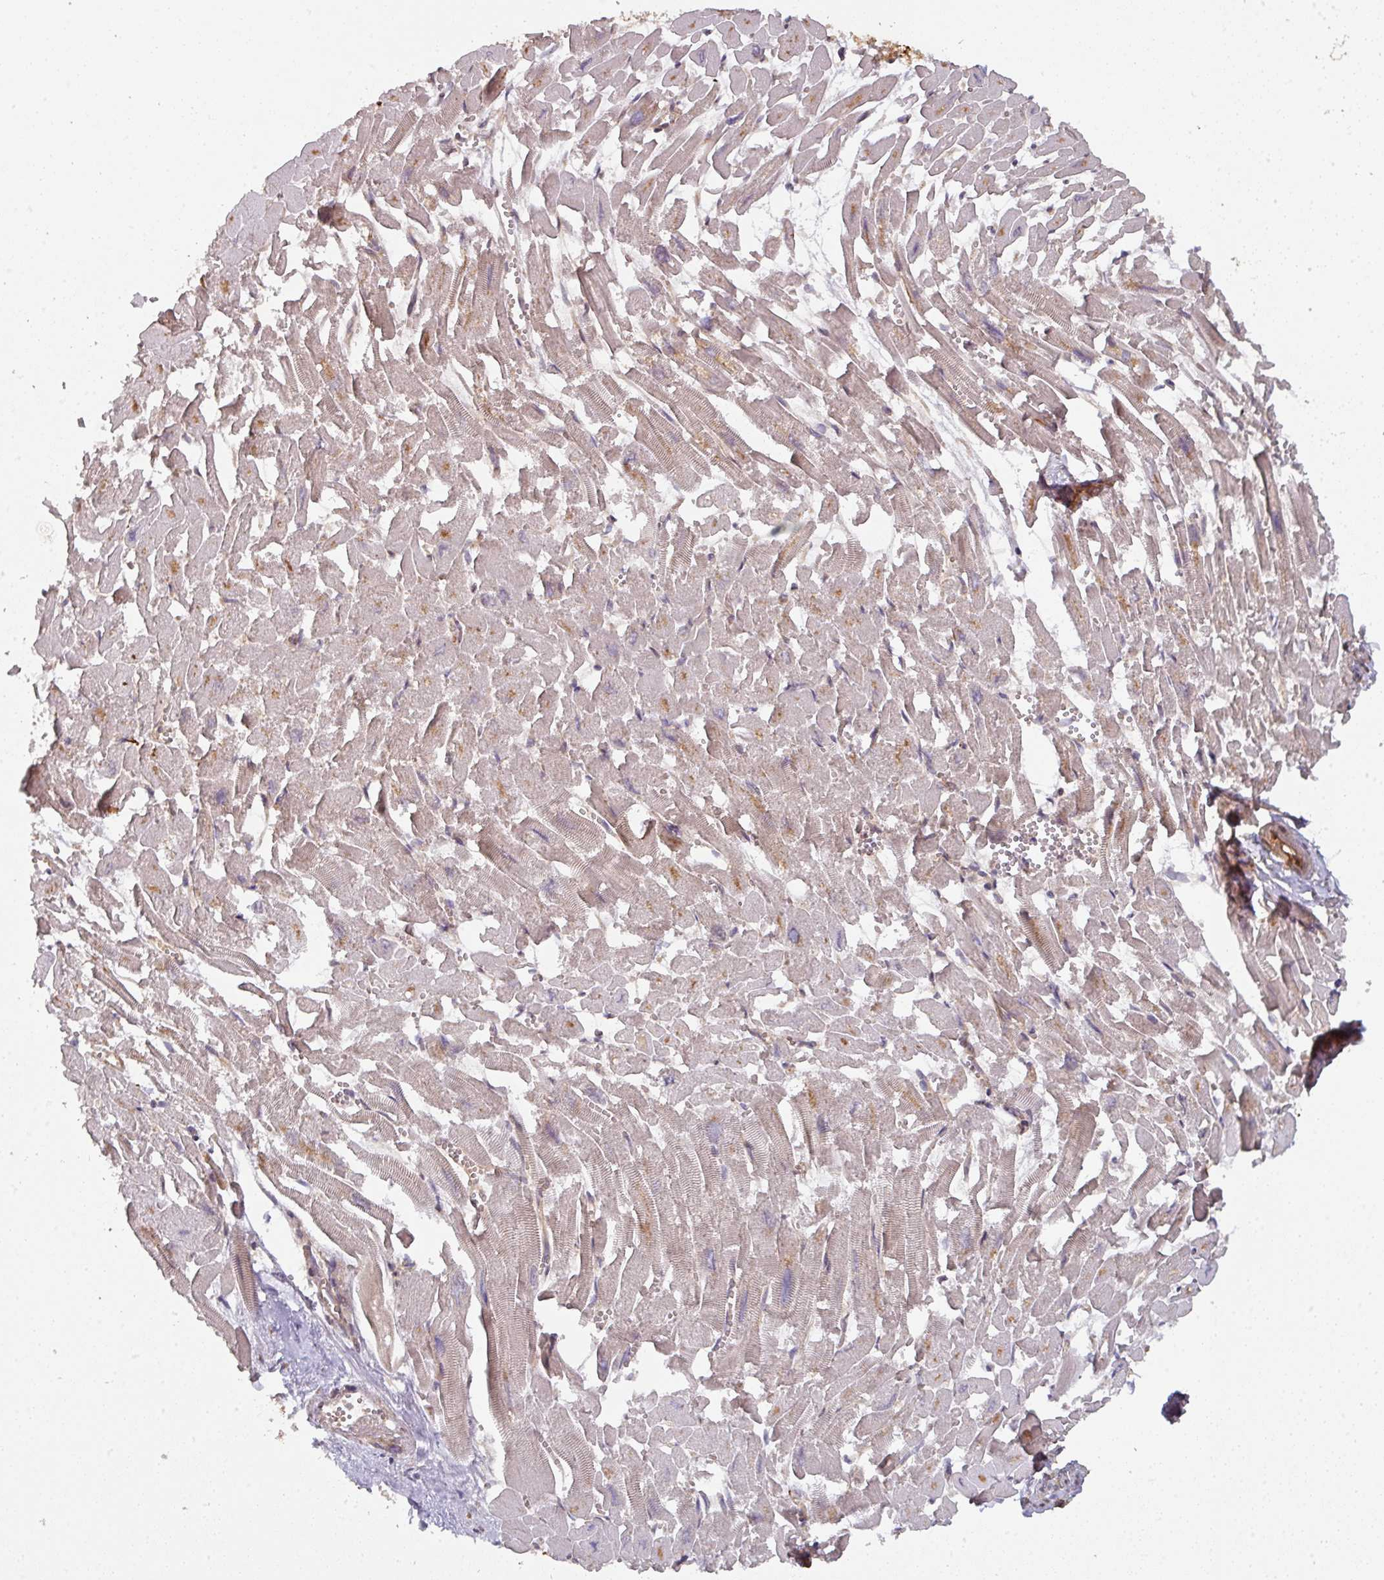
{"staining": {"intensity": "weak", "quantity": ">75%", "location": "cytoplasmic/membranous"}, "tissue": "heart muscle", "cell_type": "Cardiomyocytes", "image_type": "normal", "snomed": [{"axis": "morphology", "description": "Normal tissue, NOS"}, {"axis": "topography", "description": "Heart"}], "caption": "Brown immunohistochemical staining in unremarkable human heart muscle demonstrates weak cytoplasmic/membranous expression in about >75% of cardiomyocytes.", "gene": "EIF4EBP2", "patient": {"sex": "male", "age": 54}}